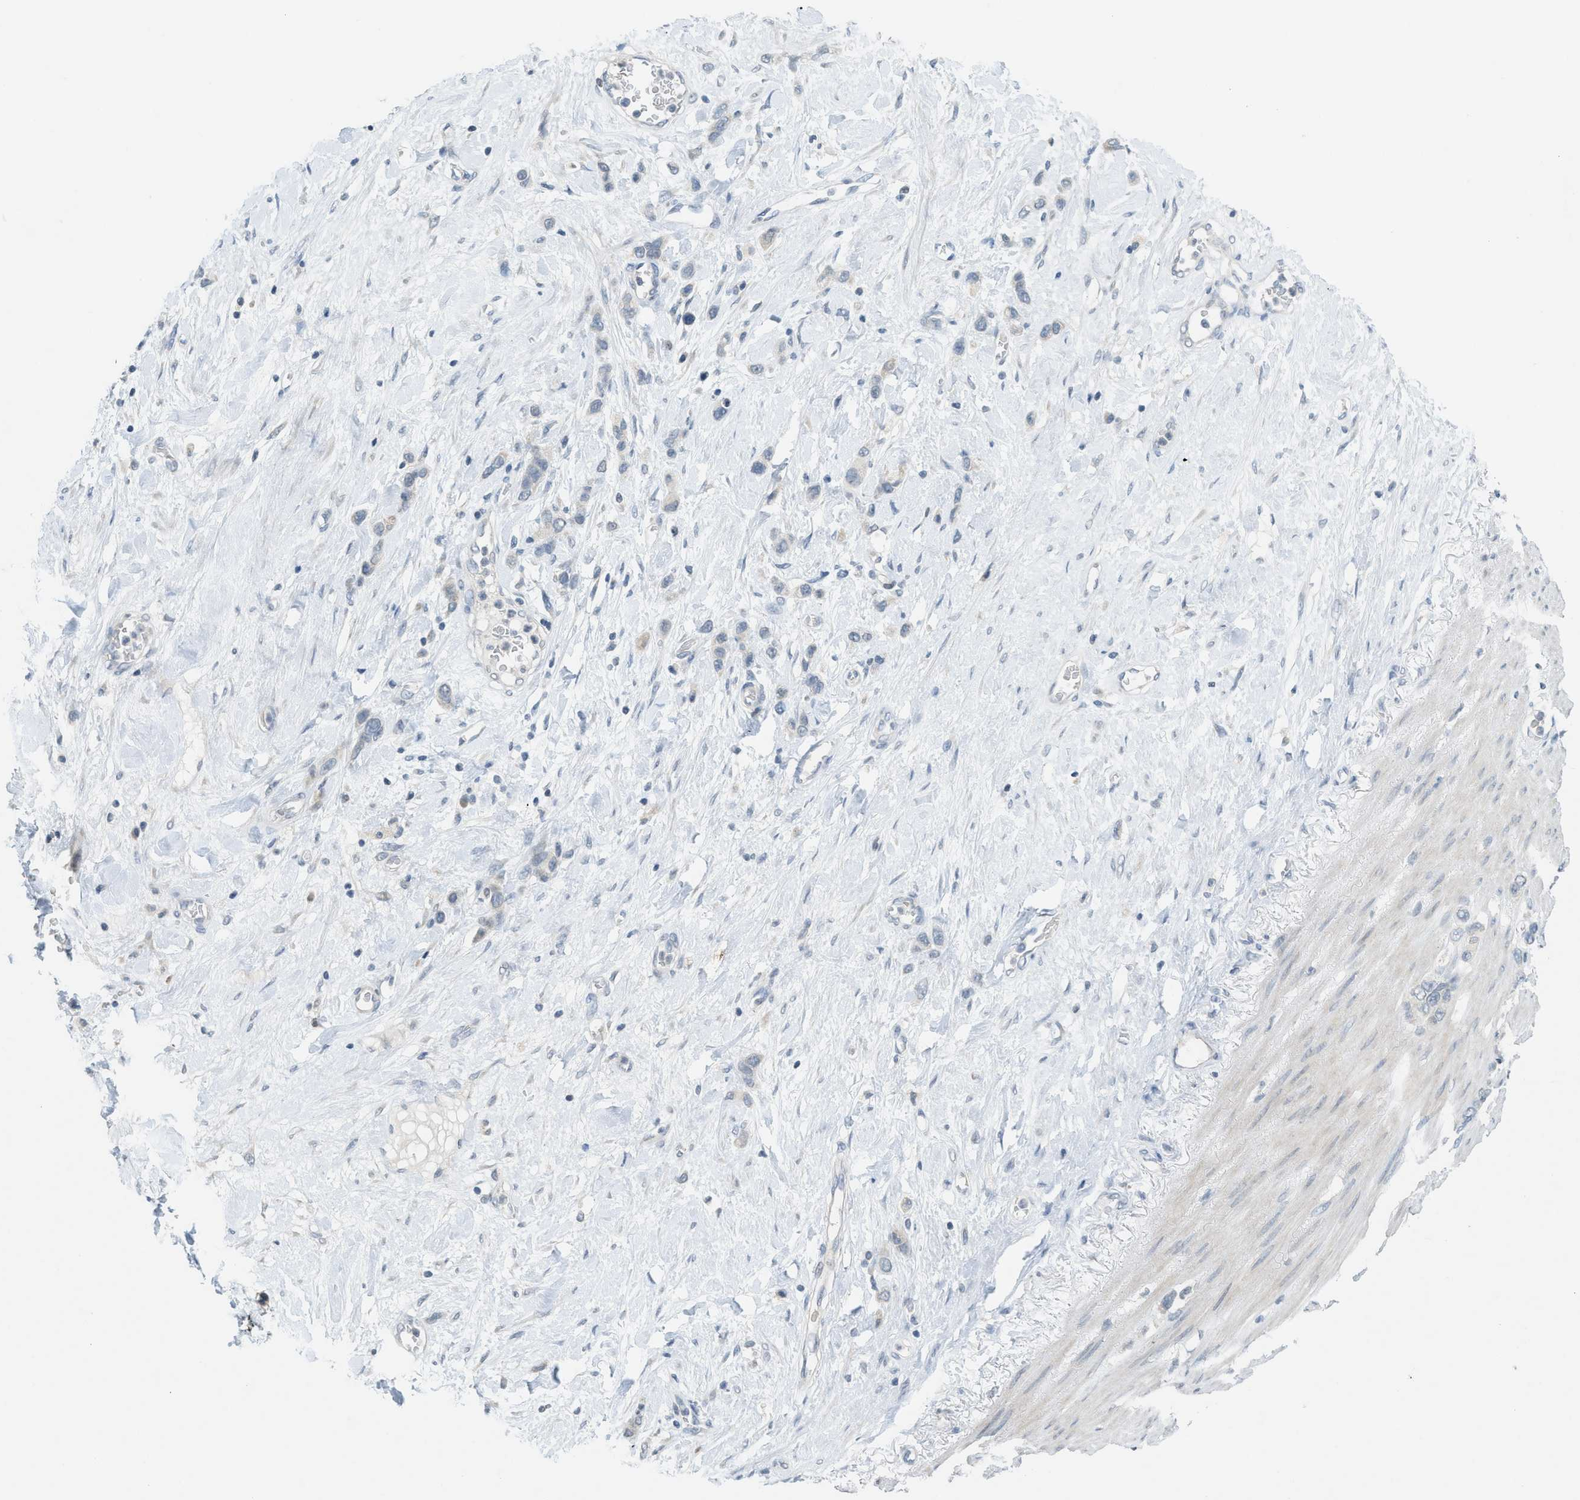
{"staining": {"intensity": "negative", "quantity": "none", "location": "none"}, "tissue": "stomach cancer", "cell_type": "Tumor cells", "image_type": "cancer", "snomed": [{"axis": "morphology", "description": "Adenocarcinoma, NOS"}, {"axis": "morphology", "description": "Adenocarcinoma, High grade"}, {"axis": "topography", "description": "Stomach, upper"}, {"axis": "topography", "description": "Stomach, lower"}], "caption": "Immunohistochemistry histopathology image of adenocarcinoma (stomach) stained for a protein (brown), which exhibits no positivity in tumor cells. (Stains: DAB (3,3'-diaminobenzidine) immunohistochemistry (IHC) with hematoxylin counter stain, Microscopy: brightfield microscopy at high magnification).", "gene": "TXNDC2", "patient": {"sex": "female", "age": 65}}